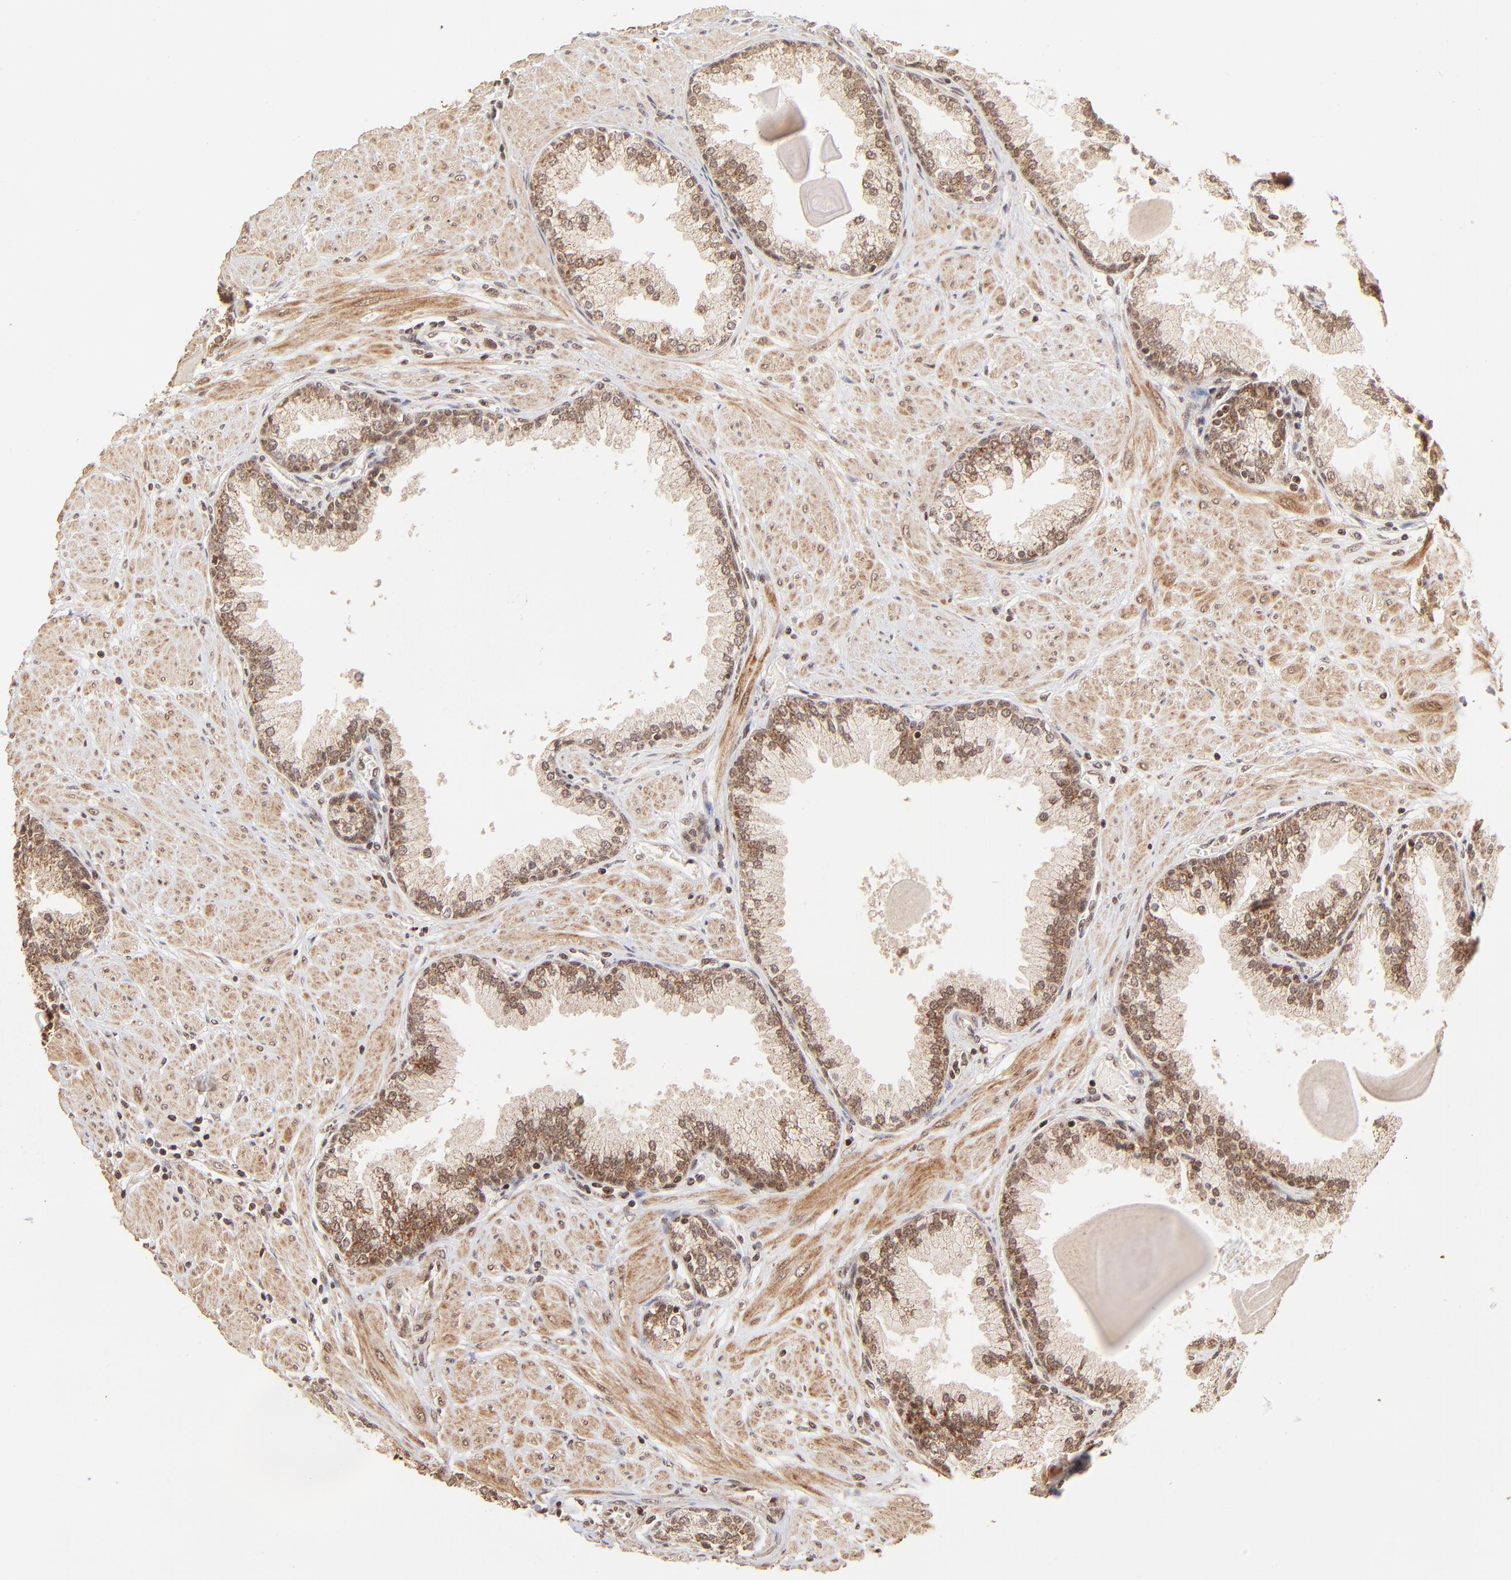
{"staining": {"intensity": "moderate", "quantity": ">75%", "location": "cytoplasmic/membranous"}, "tissue": "prostate", "cell_type": "Glandular cells", "image_type": "normal", "snomed": [{"axis": "morphology", "description": "Normal tissue, NOS"}, {"axis": "topography", "description": "Prostate"}], "caption": "DAB (3,3'-diaminobenzidine) immunohistochemical staining of unremarkable human prostate demonstrates moderate cytoplasmic/membranous protein staining in about >75% of glandular cells. (DAB (3,3'-diaminobenzidine) IHC, brown staining for protein, blue staining for nuclei).", "gene": "MED15", "patient": {"sex": "male", "age": 51}}